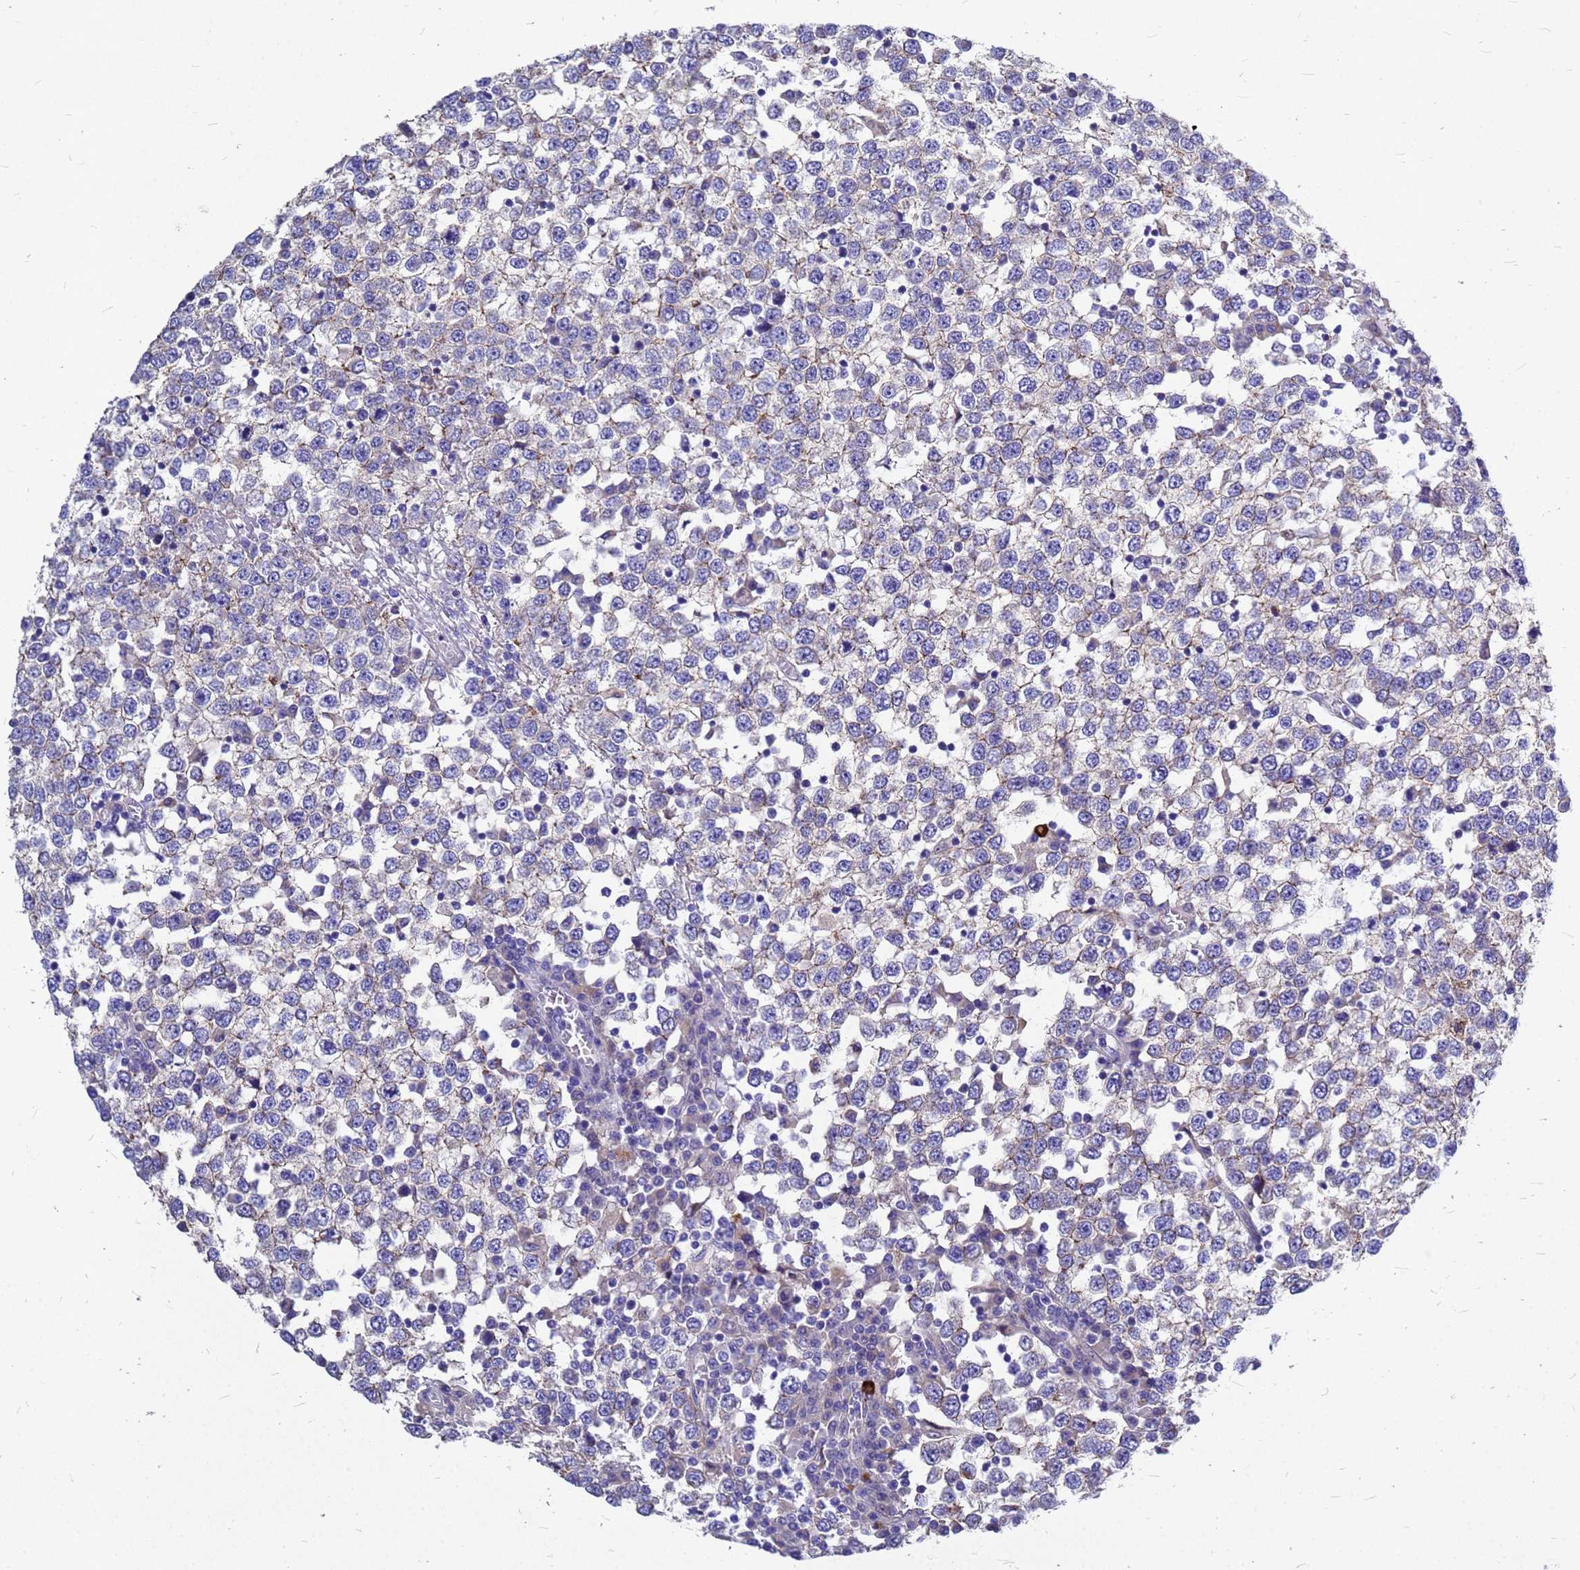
{"staining": {"intensity": "negative", "quantity": "none", "location": "none"}, "tissue": "testis cancer", "cell_type": "Tumor cells", "image_type": "cancer", "snomed": [{"axis": "morphology", "description": "Seminoma, NOS"}, {"axis": "topography", "description": "Testis"}], "caption": "This photomicrograph is of testis seminoma stained with immunohistochemistry (IHC) to label a protein in brown with the nuclei are counter-stained blue. There is no positivity in tumor cells.", "gene": "FBXW5", "patient": {"sex": "male", "age": 65}}